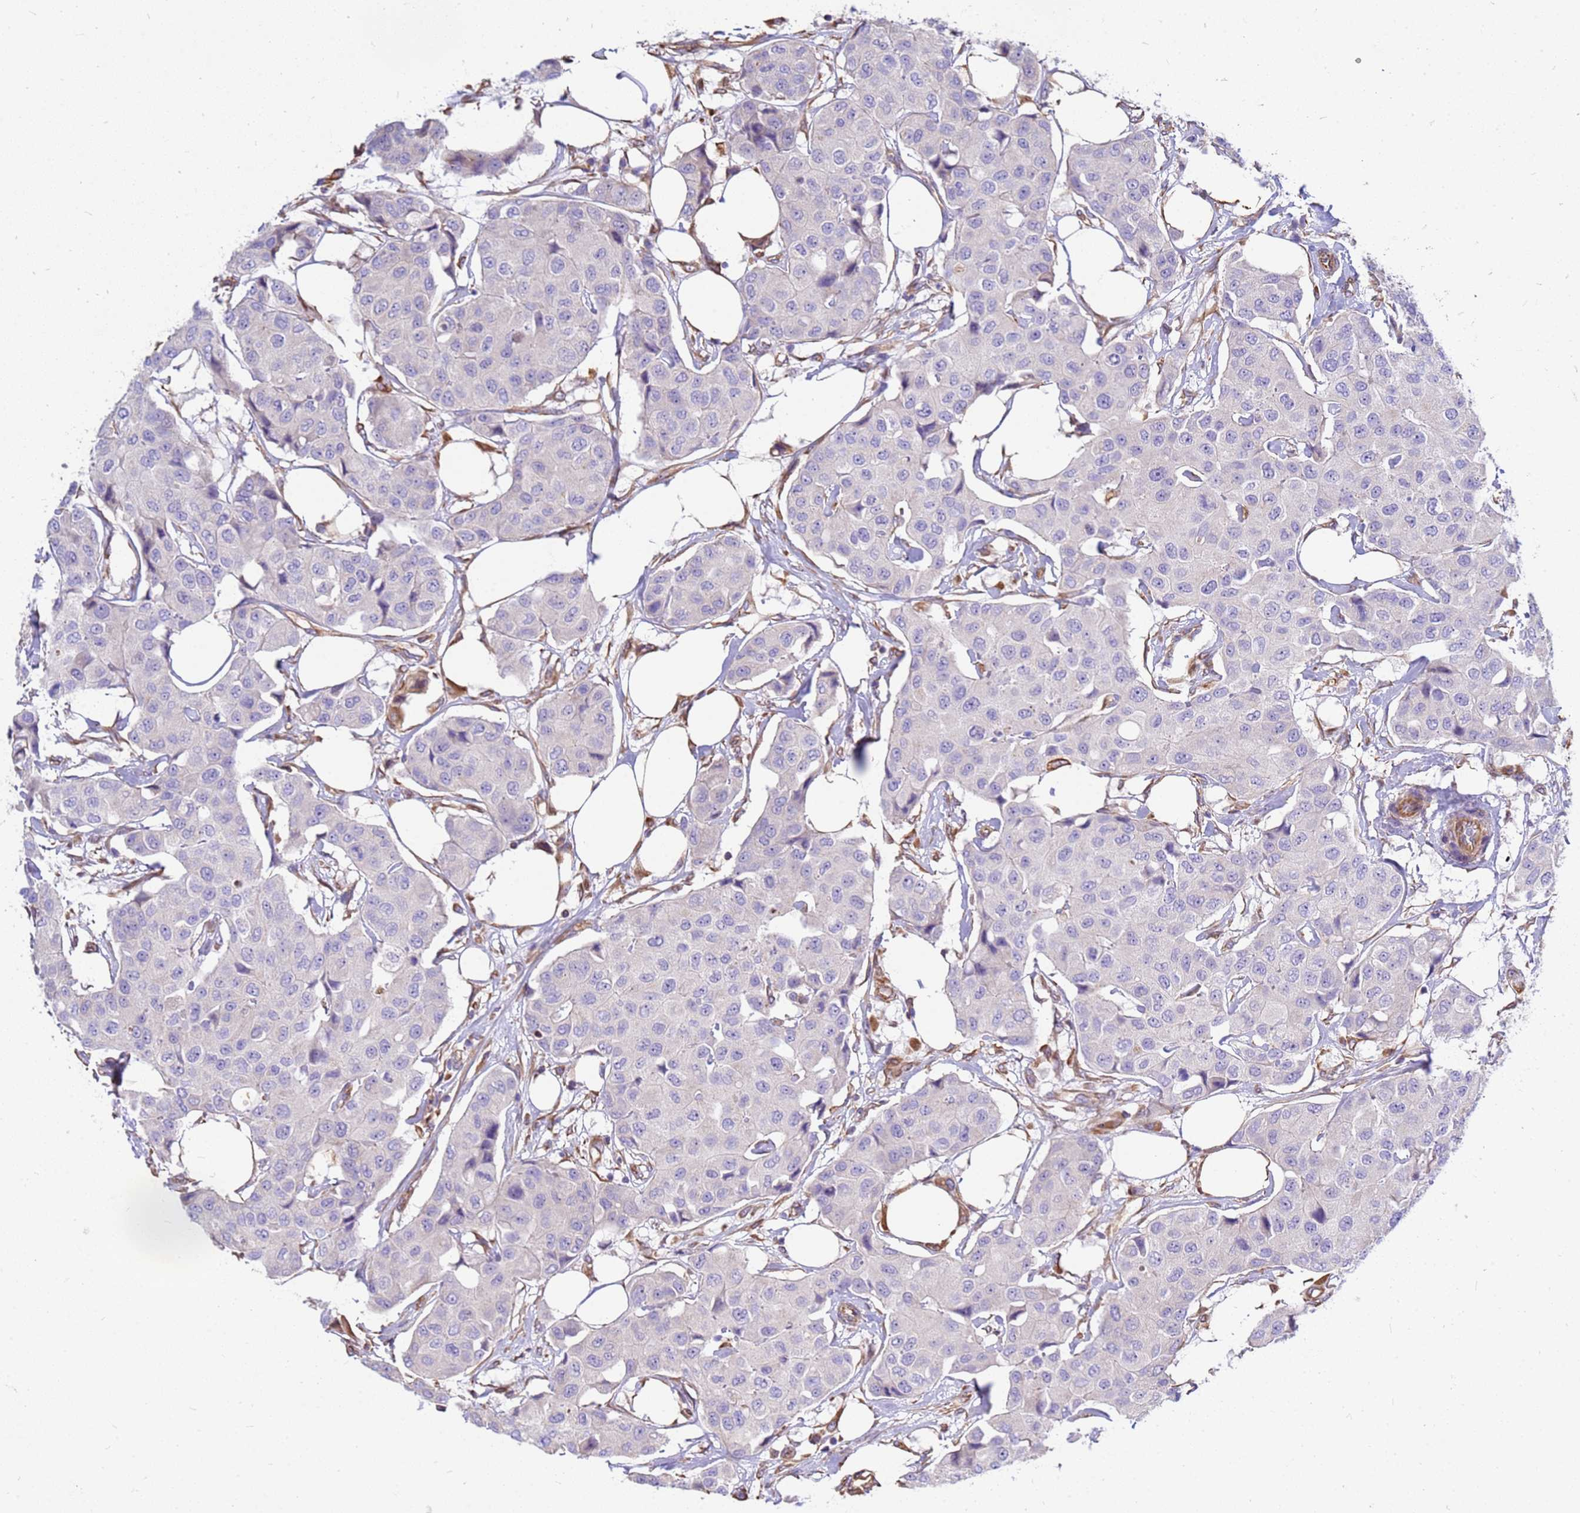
{"staining": {"intensity": "negative", "quantity": "none", "location": "none"}, "tissue": "breast cancer", "cell_type": "Tumor cells", "image_type": "cancer", "snomed": [{"axis": "morphology", "description": "Duct carcinoma"}, {"axis": "topography", "description": "Breast"}], "caption": "This is an immunohistochemistry micrograph of human invasive ductal carcinoma (breast). There is no positivity in tumor cells.", "gene": "TCEAL3", "patient": {"sex": "female", "age": 80}}